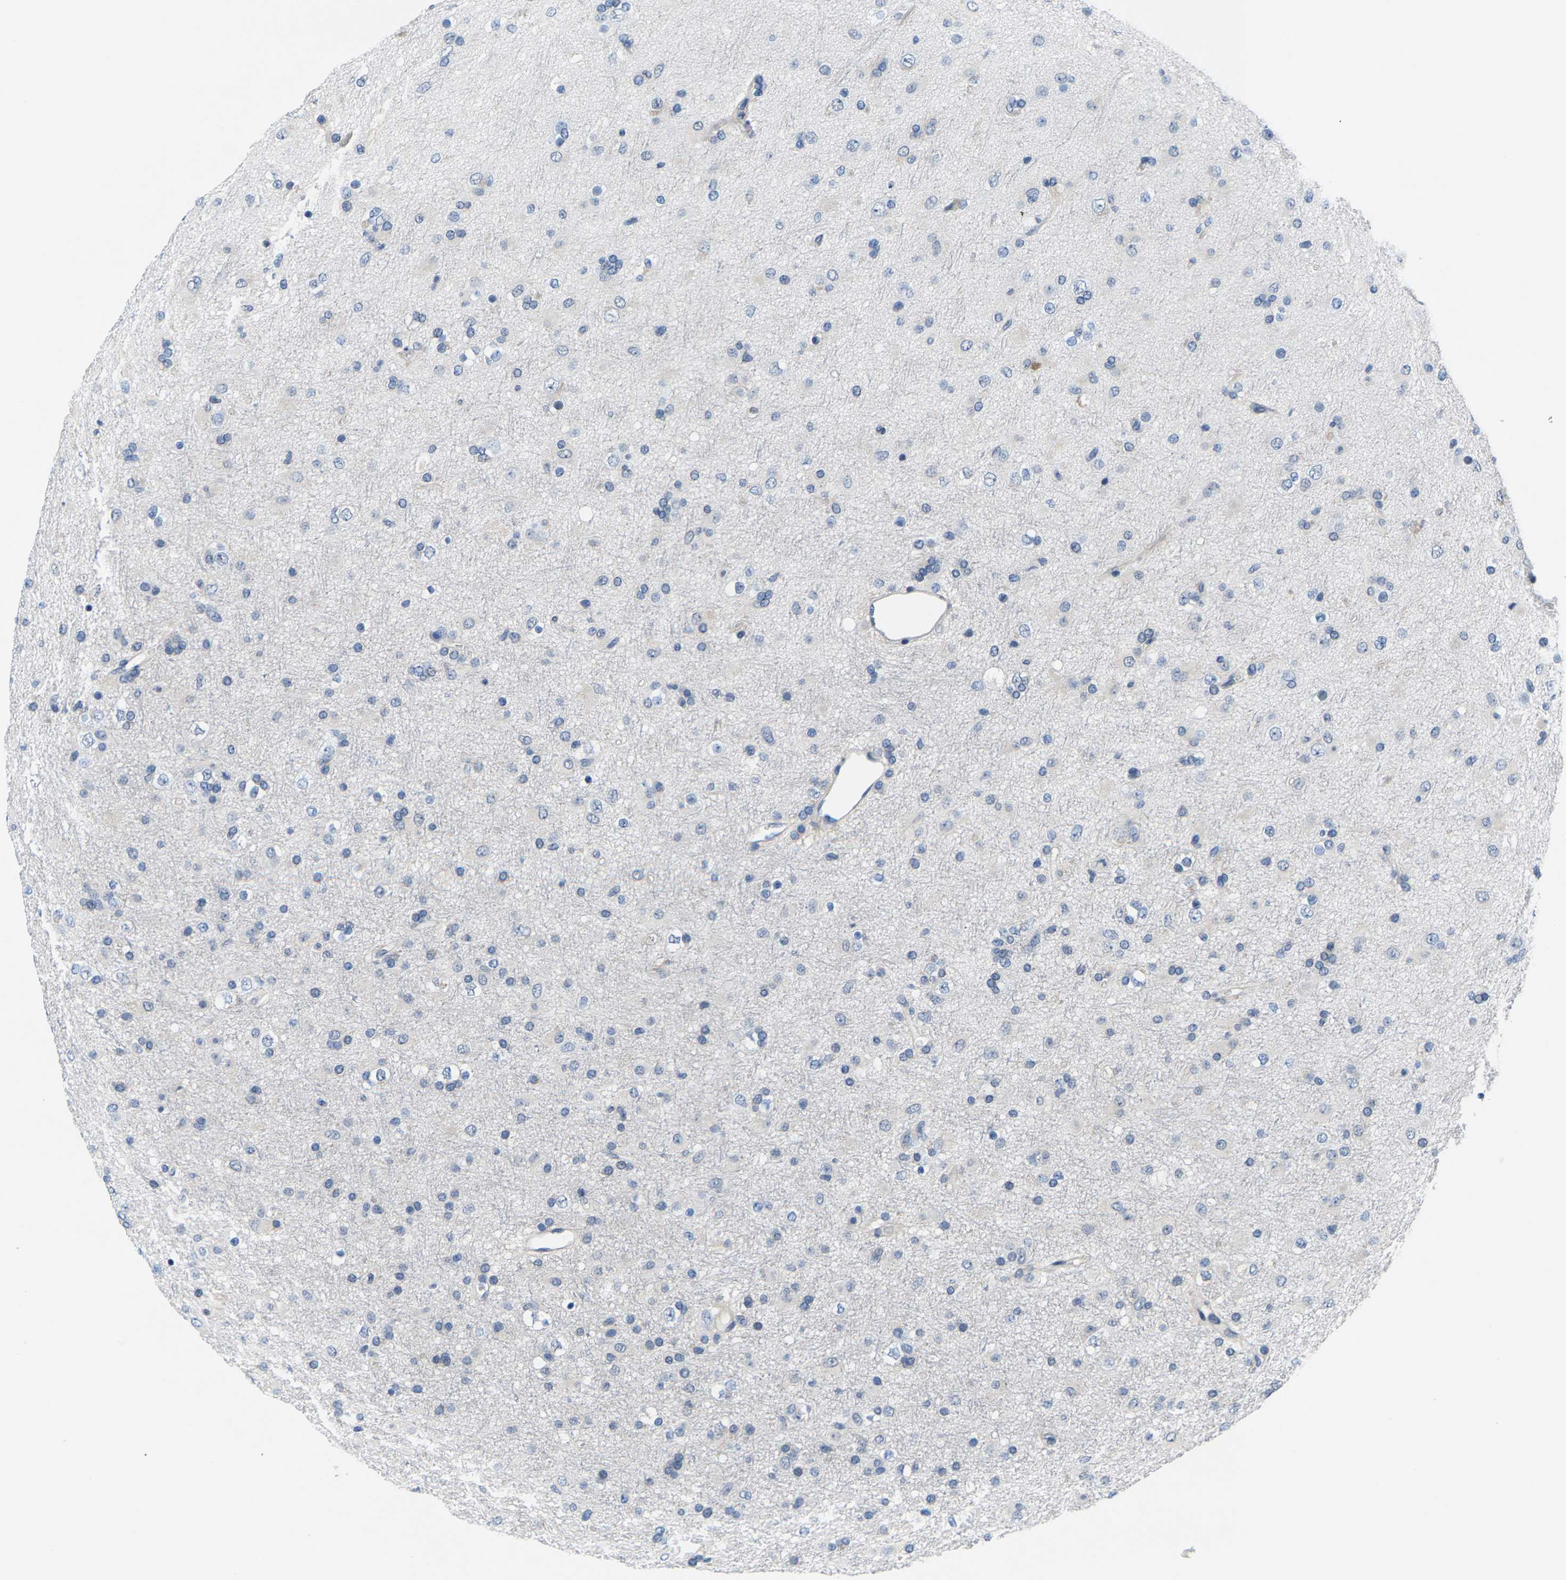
{"staining": {"intensity": "negative", "quantity": "none", "location": "none"}, "tissue": "glioma", "cell_type": "Tumor cells", "image_type": "cancer", "snomed": [{"axis": "morphology", "description": "Glioma, malignant, Low grade"}, {"axis": "topography", "description": "Brain"}], "caption": "Tumor cells are negative for protein expression in human malignant glioma (low-grade).", "gene": "SSH3", "patient": {"sex": "male", "age": 65}}